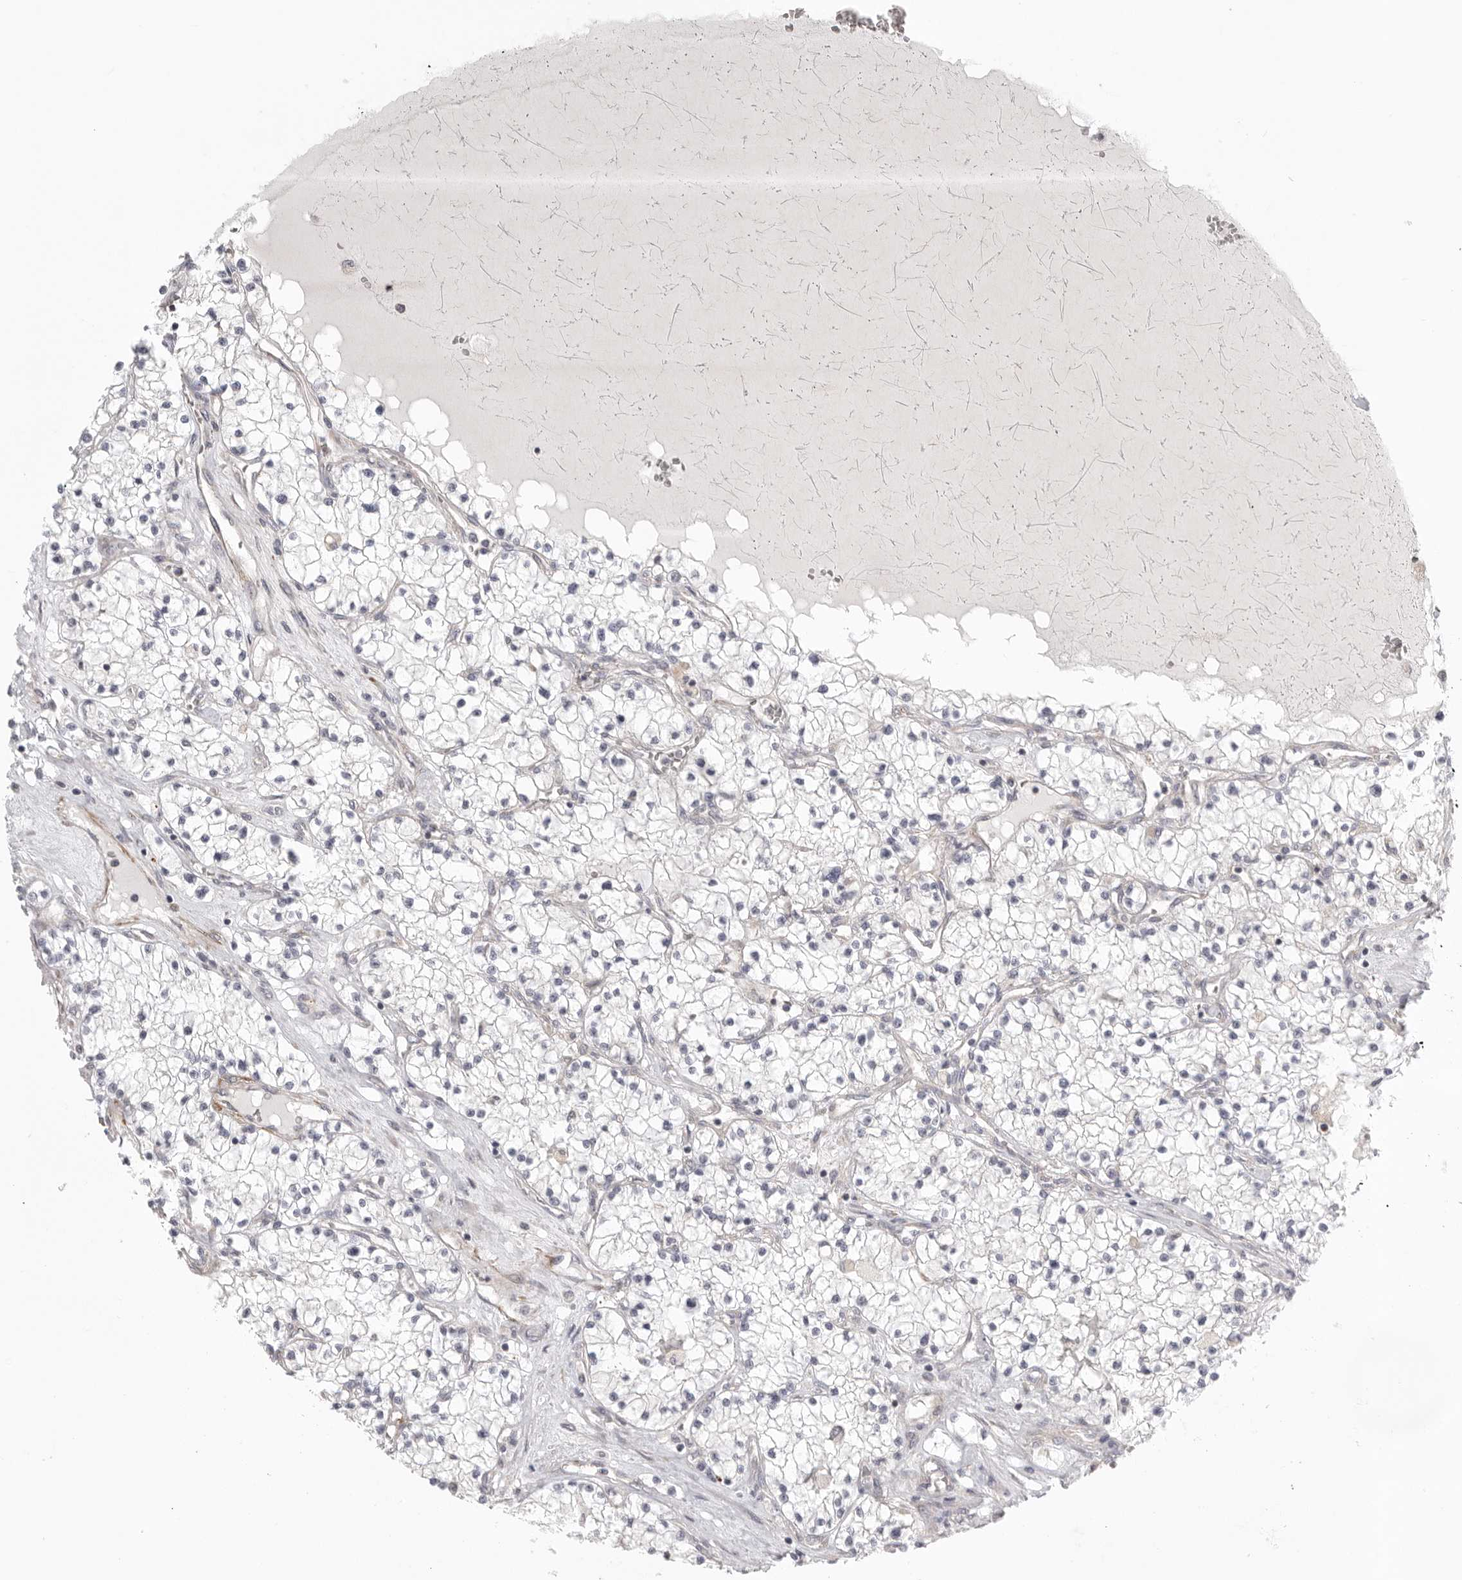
{"staining": {"intensity": "negative", "quantity": "none", "location": "none"}, "tissue": "renal cancer", "cell_type": "Tumor cells", "image_type": "cancer", "snomed": [{"axis": "morphology", "description": "Normal tissue, NOS"}, {"axis": "morphology", "description": "Adenocarcinoma, NOS"}, {"axis": "topography", "description": "Kidney"}], "caption": "Tumor cells are negative for brown protein staining in adenocarcinoma (renal). The staining was performed using DAB (3,3'-diaminobenzidine) to visualize the protein expression in brown, while the nuclei were stained in blue with hematoxylin (Magnification: 20x).", "gene": "STAB2", "patient": {"sex": "male", "age": 68}}